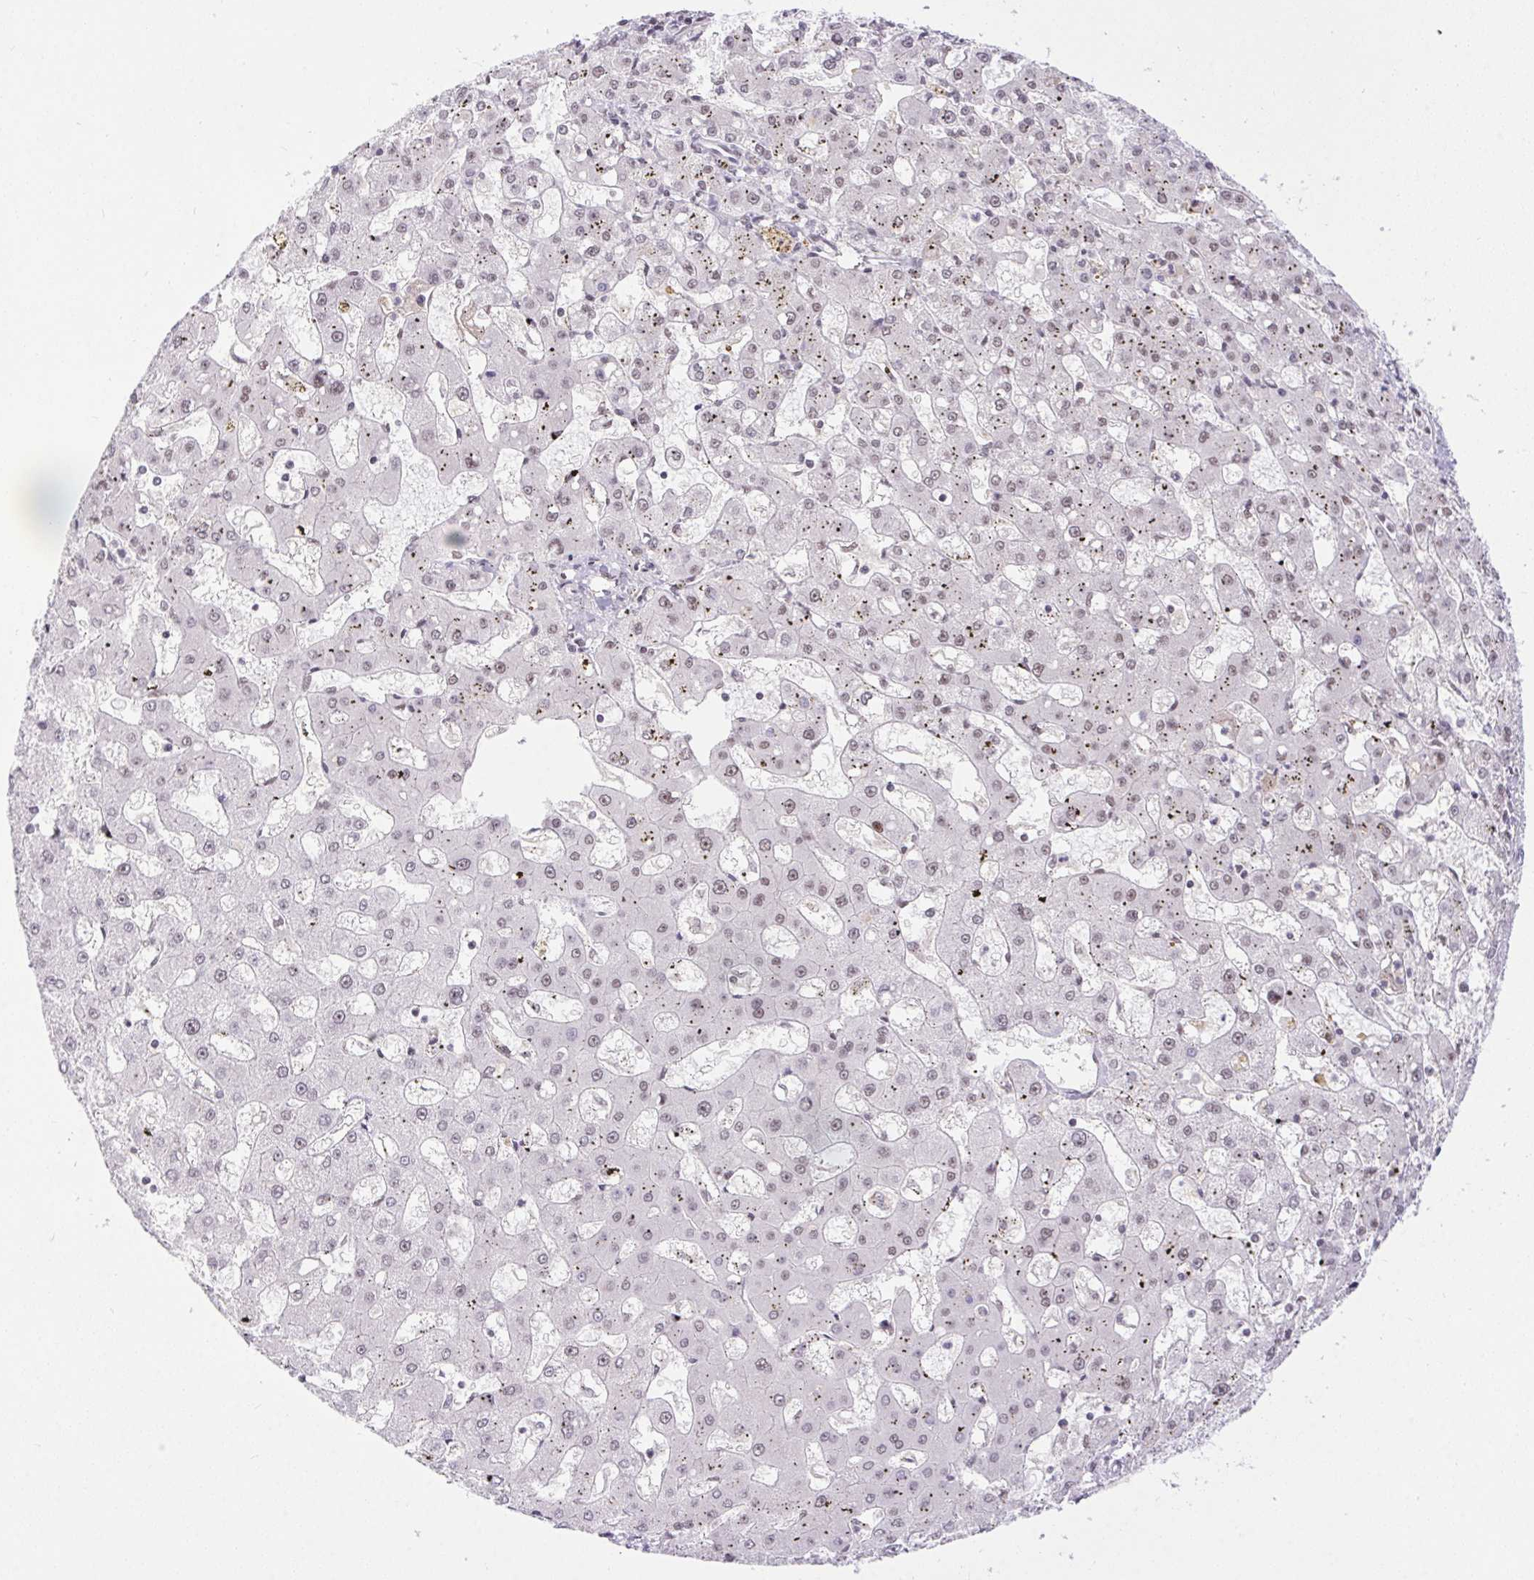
{"staining": {"intensity": "weak", "quantity": "25%-75%", "location": "nuclear"}, "tissue": "liver cancer", "cell_type": "Tumor cells", "image_type": "cancer", "snomed": [{"axis": "morphology", "description": "Carcinoma, Hepatocellular, NOS"}, {"axis": "topography", "description": "Liver"}], "caption": "Liver hepatocellular carcinoma stained with a protein marker exhibits weak staining in tumor cells.", "gene": "DDX17", "patient": {"sex": "male", "age": 67}}